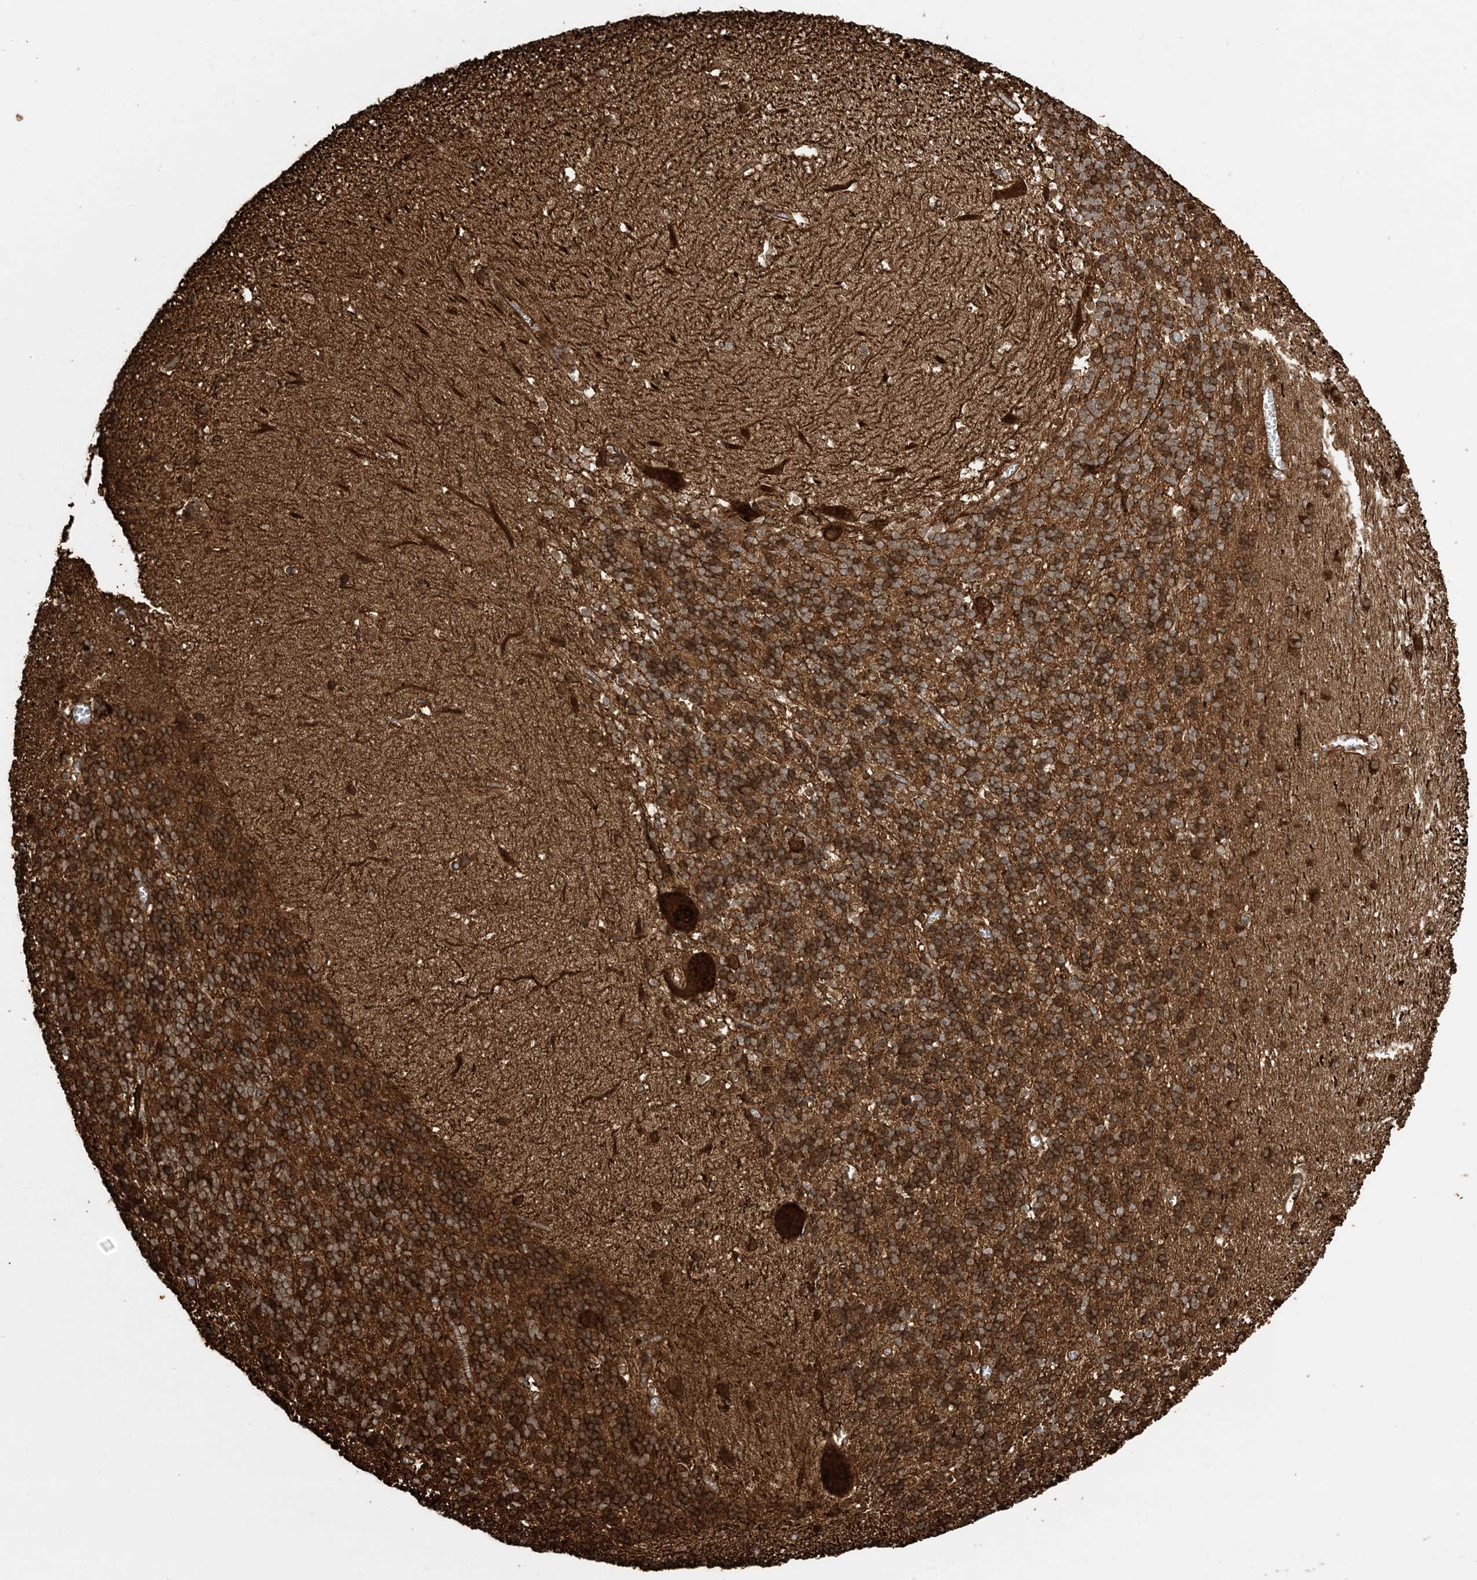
{"staining": {"intensity": "moderate", "quantity": ">75%", "location": "cytoplasmic/membranous"}, "tissue": "cerebellum", "cell_type": "Cells in granular layer", "image_type": "normal", "snomed": [{"axis": "morphology", "description": "Normal tissue, NOS"}, {"axis": "topography", "description": "Cerebellum"}], "caption": "An image of human cerebellum stained for a protein shows moderate cytoplasmic/membranous brown staining in cells in granular layer. (DAB (3,3'-diaminobenzidine) = brown stain, brightfield microscopy at high magnification).", "gene": "SRP72", "patient": {"sex": "male", "age": 37}}